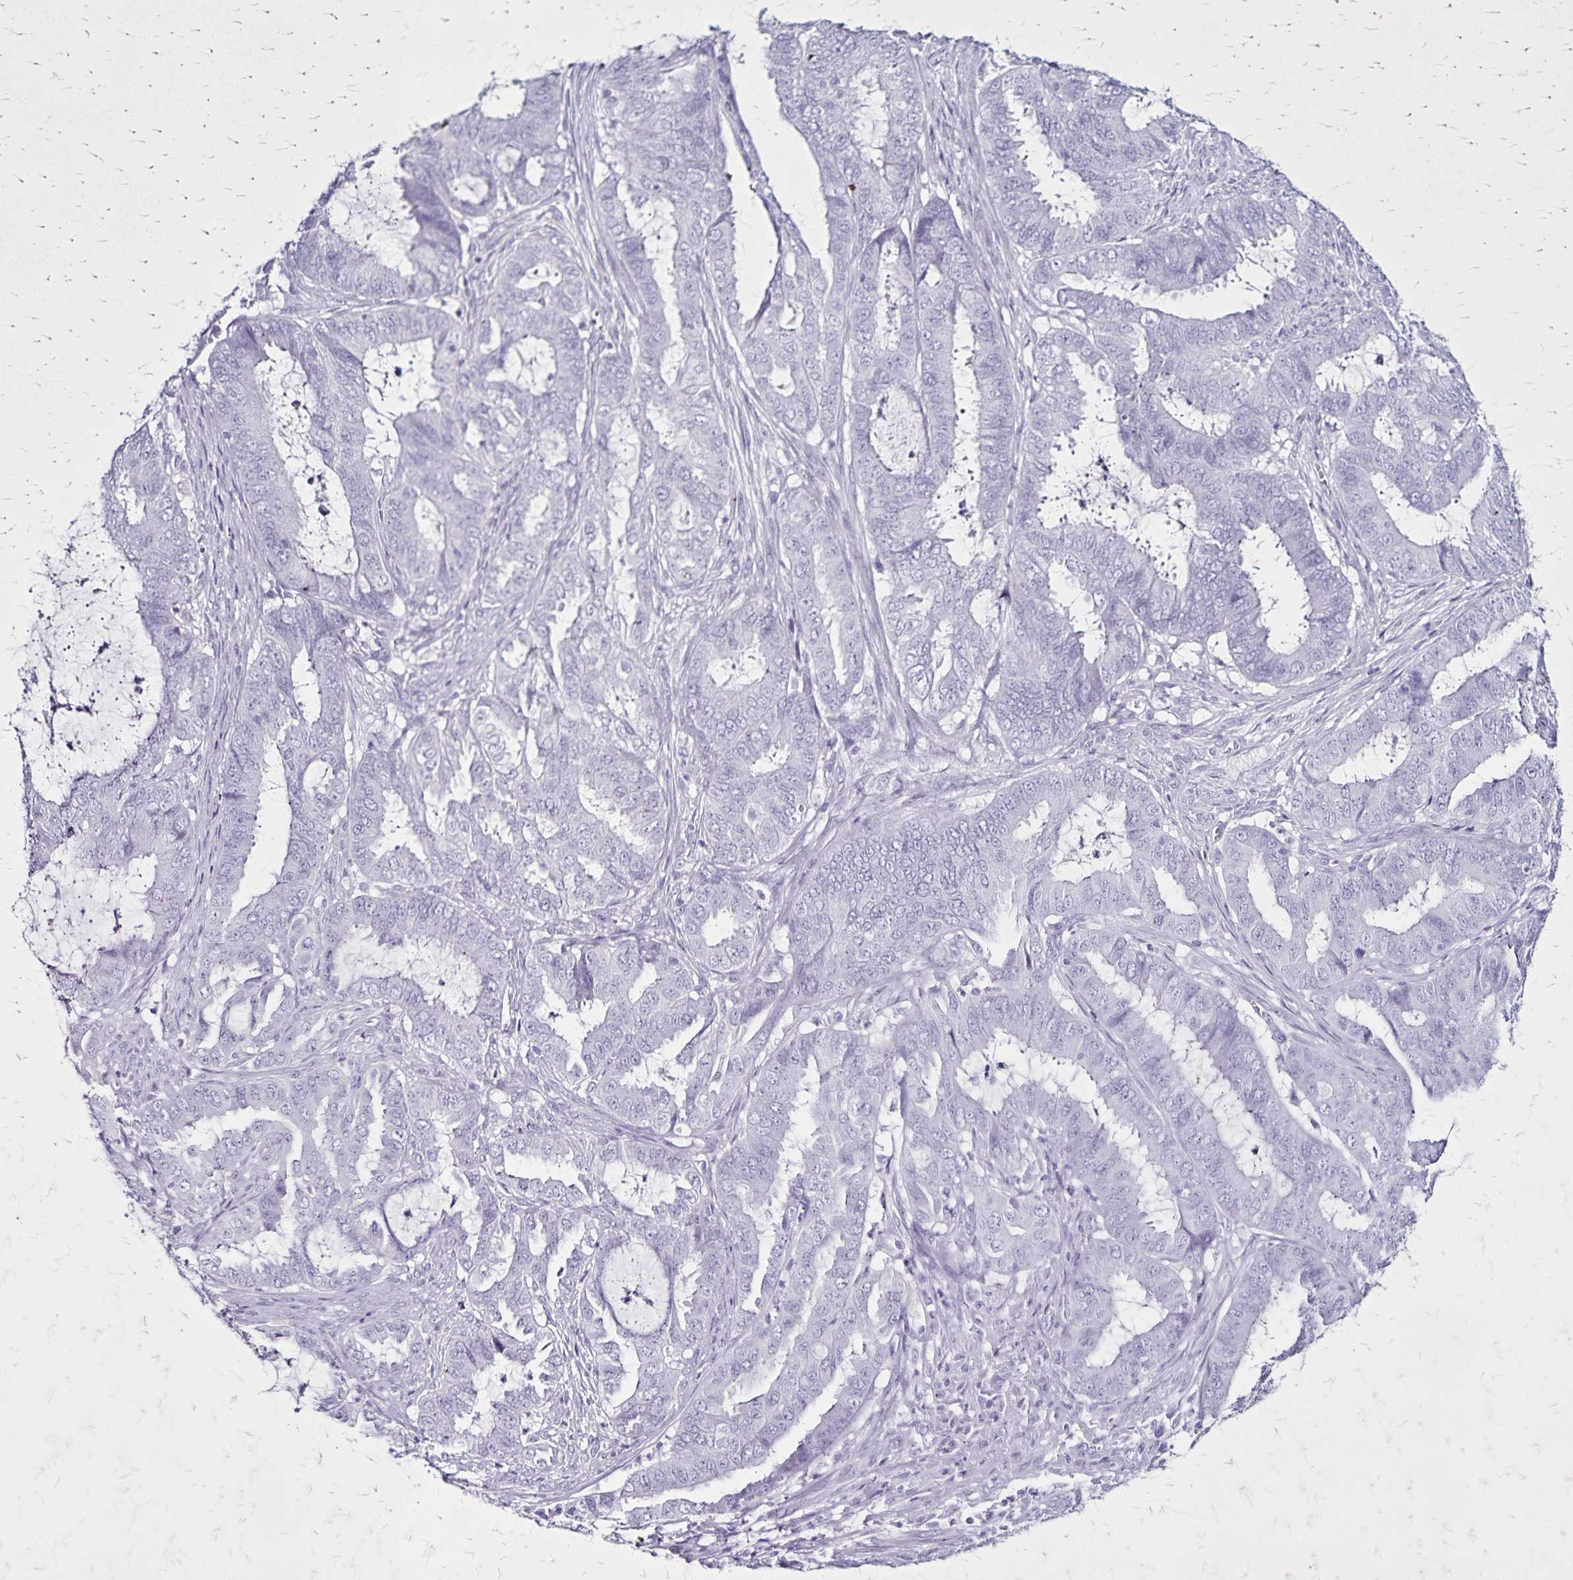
{"staining": {"intensity": "negative", "quantity": "none", "location": "none"}, "tissue": "endometrial cancer", "cell_type": "Tumor cells", "image_type": "cancer", "snomed": [{"axis": "morphology", "description": "Adenocarcinoma, NOS"}, {"axis": "topography", "description": "Endometrium"}], "caption": "High magnification brightfield microscopy of endometrial cancer stained with DAB (brown) and counterstained with hematoxylin (blue): tumor cells show no significant staining.", "gene": "KRT2", "patient": {"sex": "female", "age": 51}}